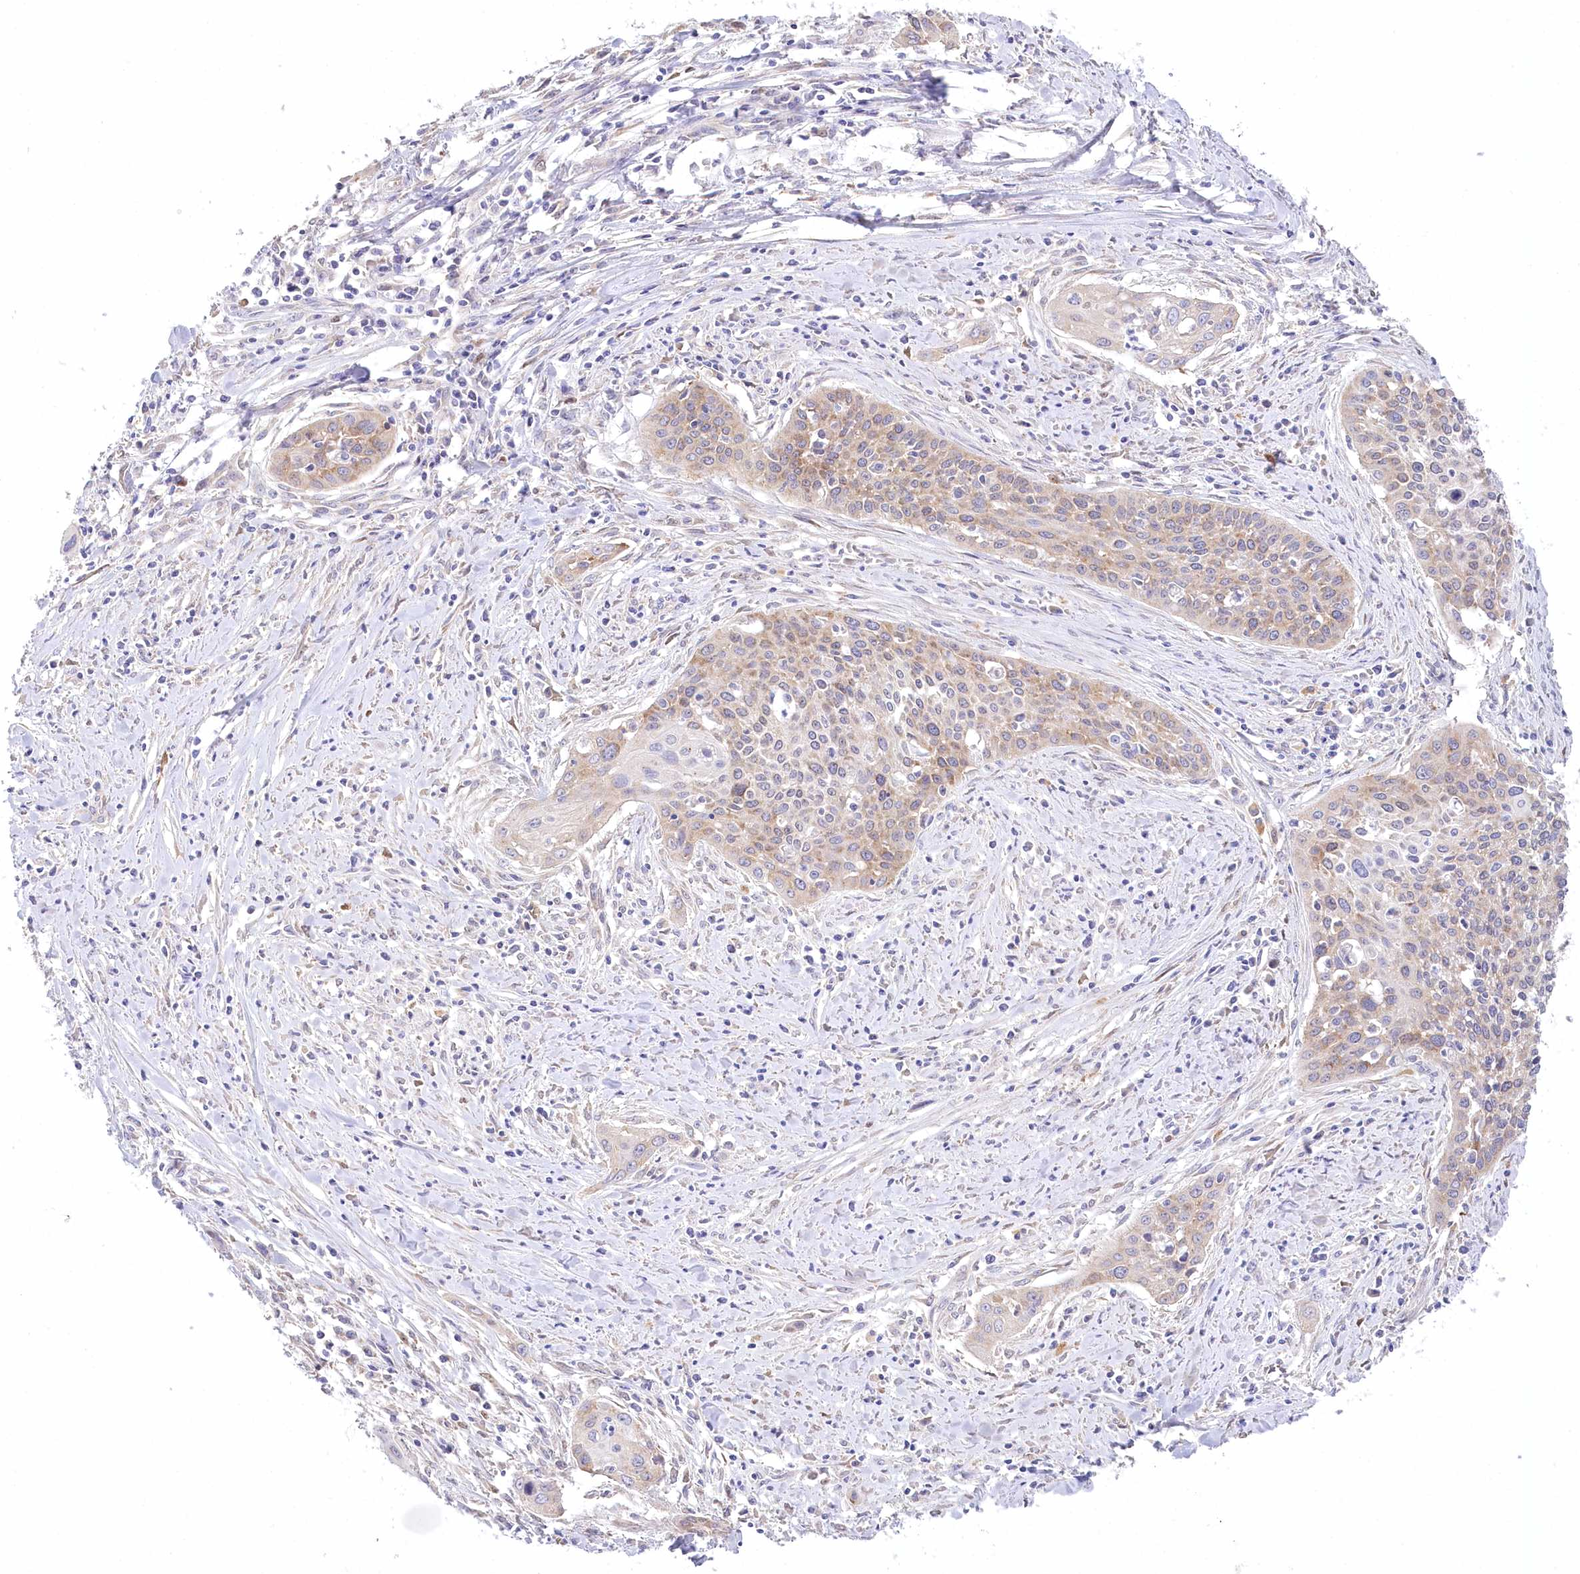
{"staining": {"intensity": "weak", "quantity": "25%-75%", "location": "cytoplasmic/membranous"}, "tissue": "cervical cancer", "cell_type": "Tumor cells", "image_type": "cancer", "snomed": [{"axis": "morphology", "description": "Squamous cell carcinoma, NOS"}, {"axis": "topography", "description": "Cervix"}], "caption": "This histopathology image reveals cervical cancer (squamous cell carcinoma) stained with immunohistochemistry to label a protein in brown. The cytoplasmic/membranous of tumor cells show weak positivity for the protein. Nuclei are counter-stained blue.", "gene": "MYOZ1", "patient": {"sex": "female", "age": 34}}